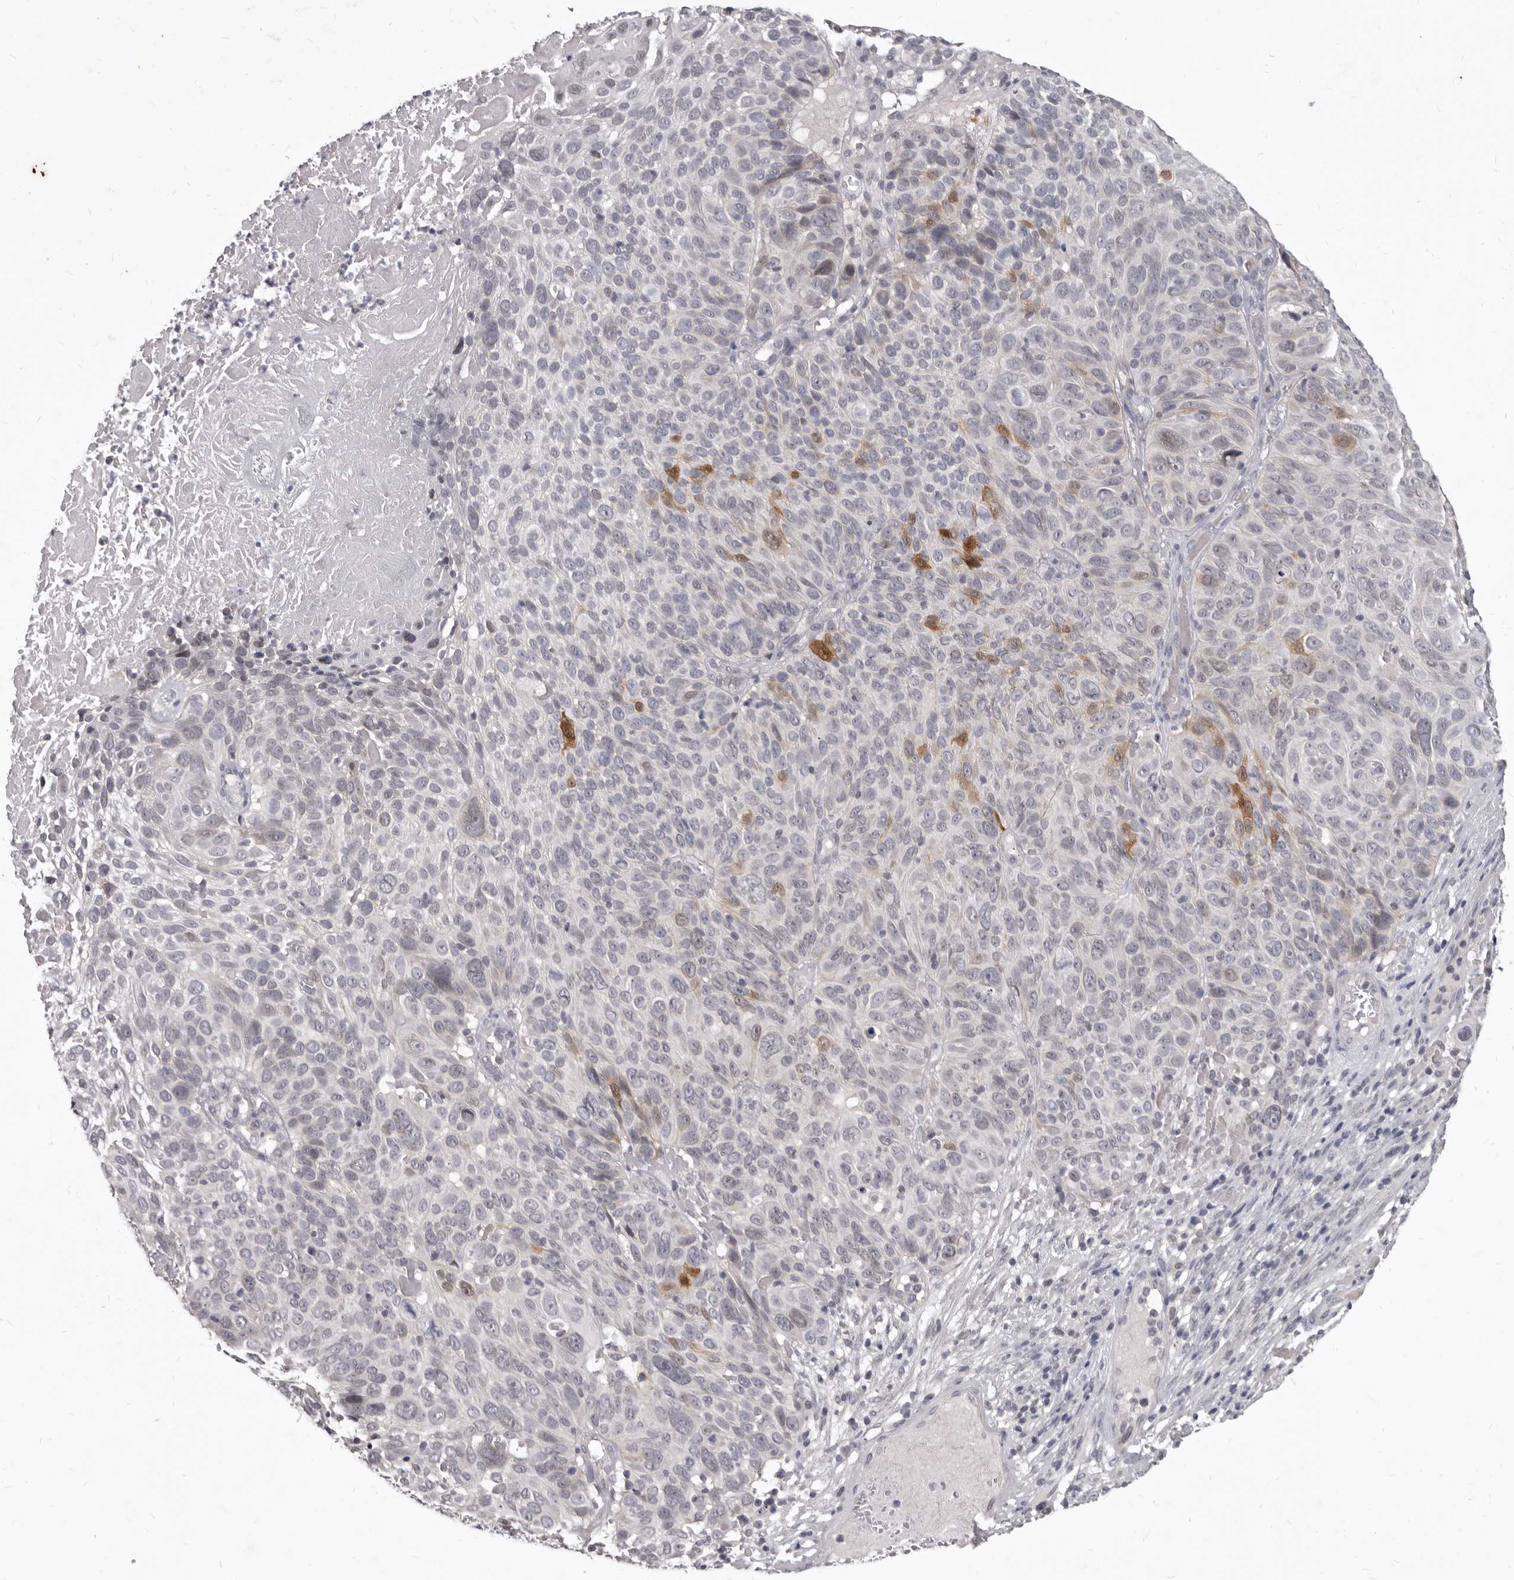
{"staining": {"intensity": "moderate", "quantity": "<25%", "location": "cytoplasmic/membranous,nuclear"}, "tissue": "cervical cancer", "cell_type": "Tumor cells", "image_type": "cancer", "snomed": [{"axis": "morphology", "description": "Squamous cell carcinoma, NOS"}, {"axis": "topography", "description": "Cervix"}], "caption": "Immunohistochemistry (IHC) of human squamous cell carcinoma (cervical) reveals low levels of moderate cytoplasmic/membranous and nuclear positivity in approximately <25% of tumor cells.", "gene": "SULT1E1", "patient": {"sex": "female", "age": 74}}